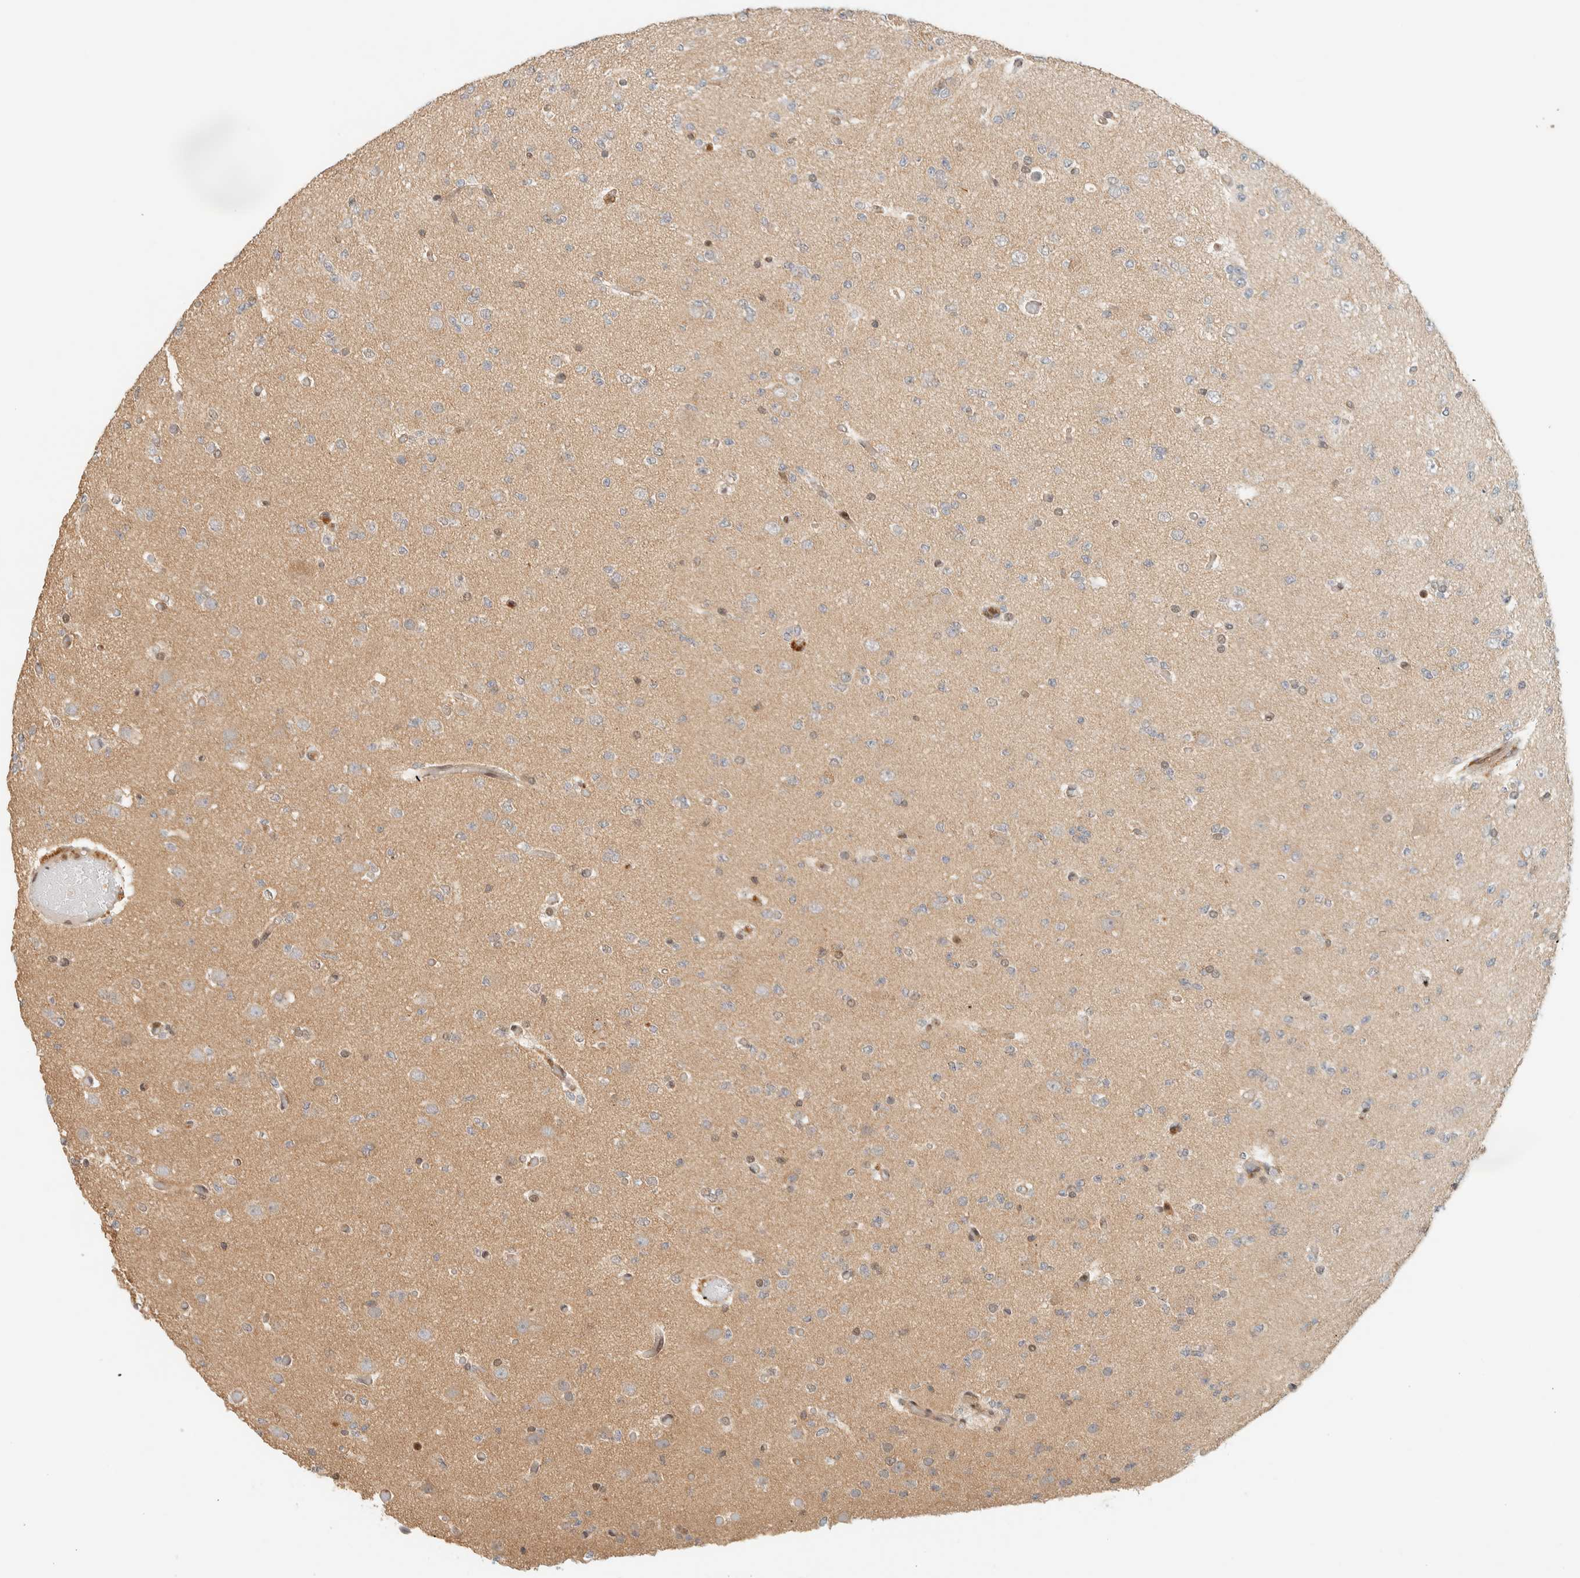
{"staining": {"intensity": "negative", "quantity": "none", "location": "none"}, "tissue": "glioma", "cell_type": "Tumor cells", "image_type": "cancer", "snomed": [{"axis": "morphology", "description": "Glioma, malignant, Low grade"}, {"axis": "topography", "description": "Brain"}], "caption": "This micrograph is of glioma stained with IHC to label a protein in brown with the nuclei are counter-stained blue. There is no staining in tumor cells.", "gene": "ARFGEF1", "patient": {"sex": "female", "age": 22}}